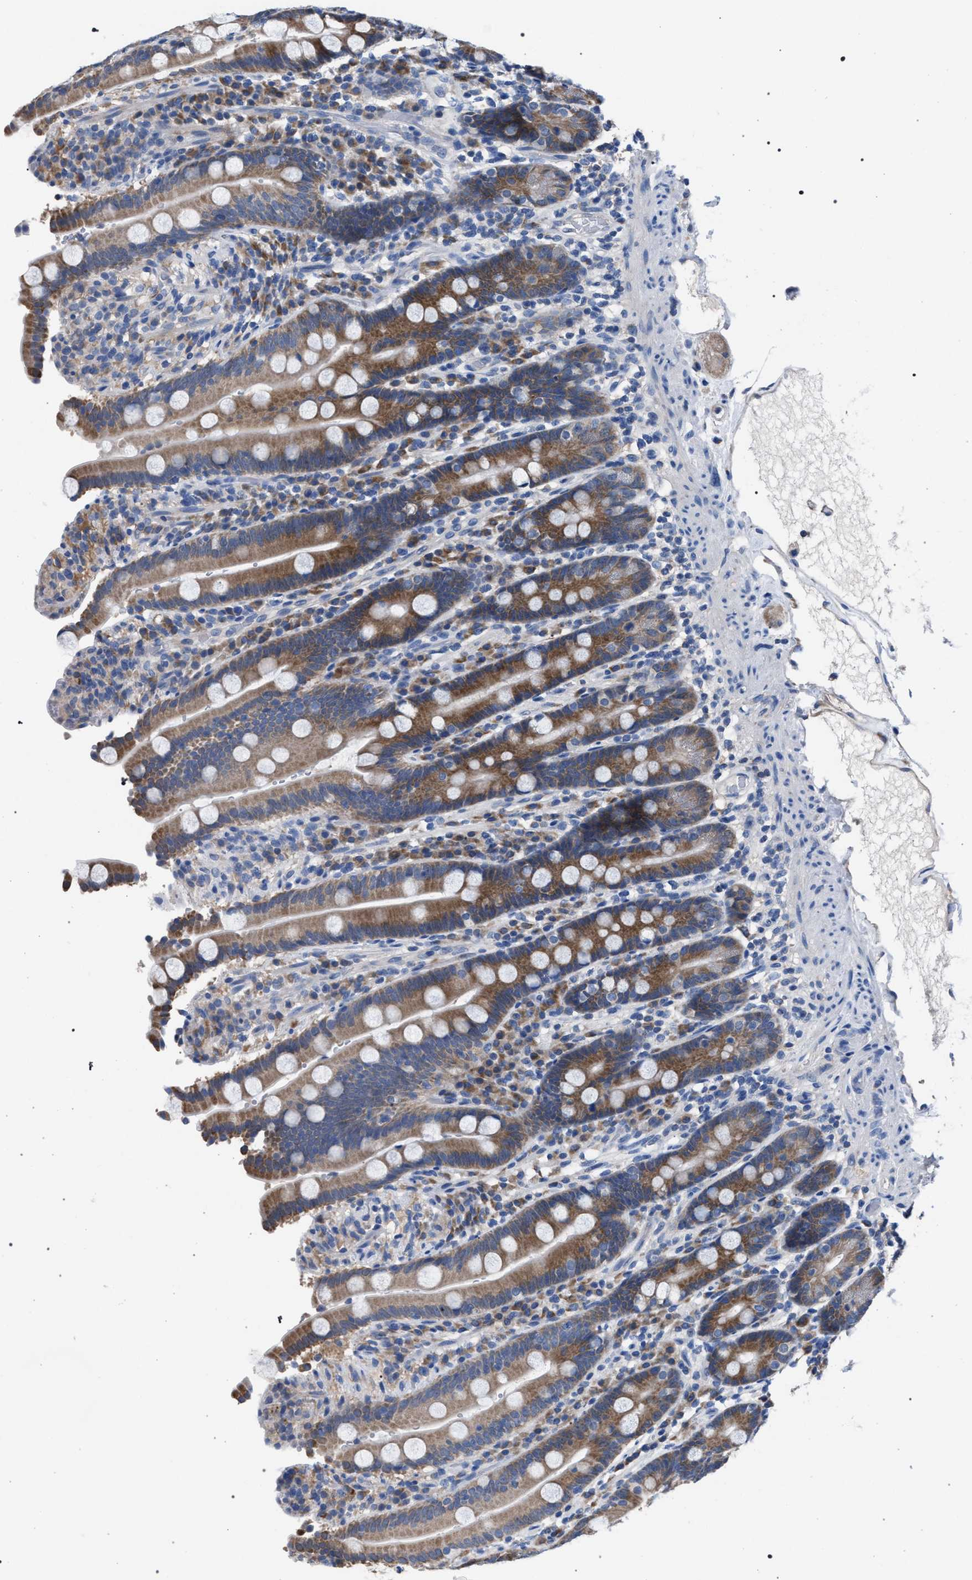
{"staining": {"intensity": "moderate", "quantity": ">75%", "location": "cytoplasmic/membranous"}, "tissue": "duodenum", "cell_type": "Glandular cells", "image_type": "normal", "snomed": [{"axis": "morphology", "description": "Normal tissue, NOS"}, {"axis": "topography", "description": "Small intestine, NOS"}], "caption": "Approximately >75% of glandular cells in benign duodenum display moderate cytoplasmic/membranous protein positivity as visualized by brown immunohistochemical staining.", "gene": "CRYZ", "patient": {"sex": "female", "age": 71}}